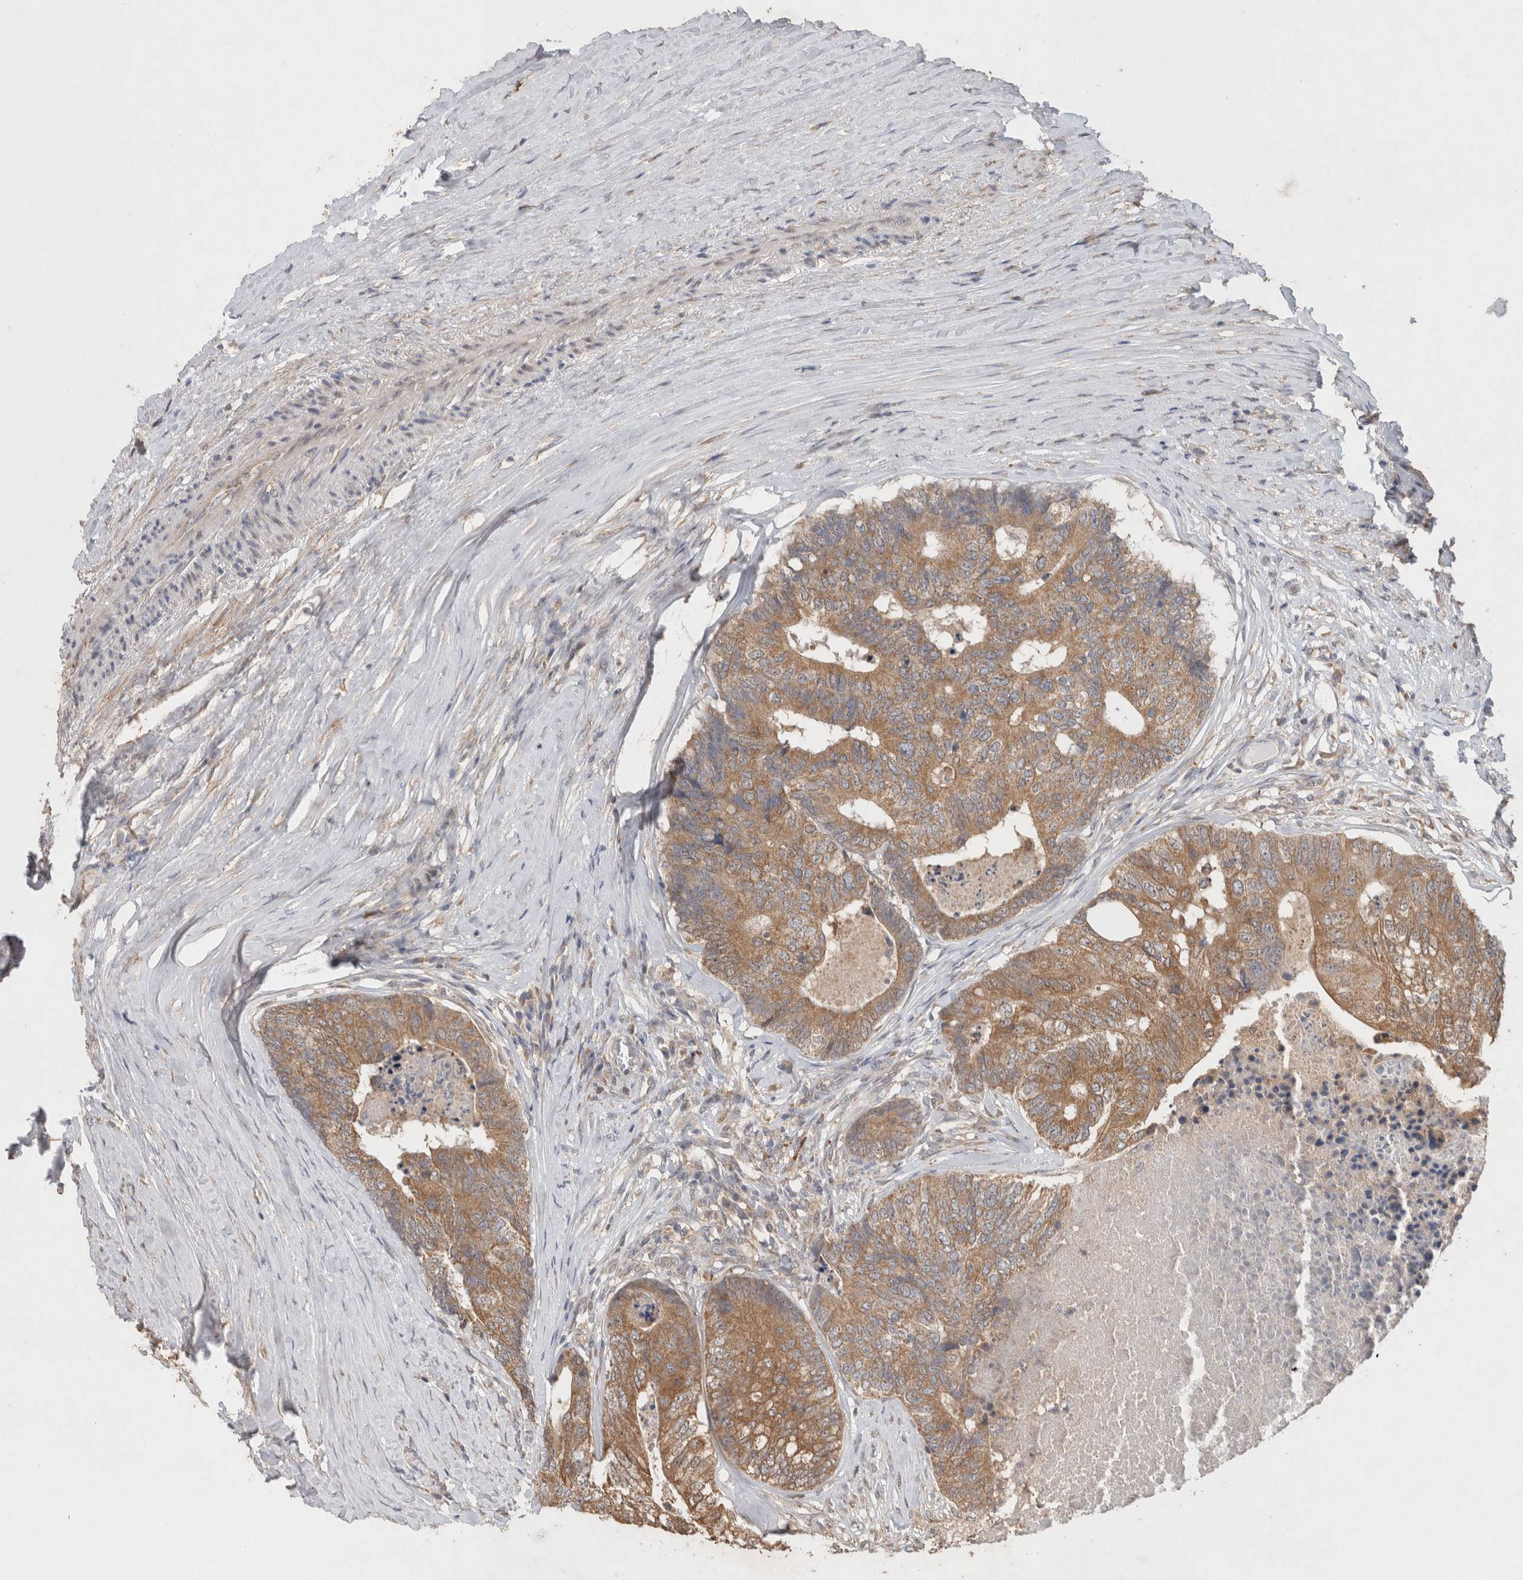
{"staining": {"intensity": "moderate", "quantity": ">75%", "location": "cytoplasmic/membranous"}, "tissue": "colorectal cancer", "cell_type": "Tumor cells", "image_type": "cancer", "snomed": [{"axis": "morphology", "description": "Adenocarcinoma, NOS"}, {"axis": "topography", "description": "Colon"}], "caption": "Tumor cells exhibit medium levels of moderate cytoplasmic/membranous positivity in about >75% of cells in colorectal cancer. (Brightfield microscopy of DAB IHC at high magnification).", "gene": "RAB14", "patient": {"sex": "female", "age": 67}}